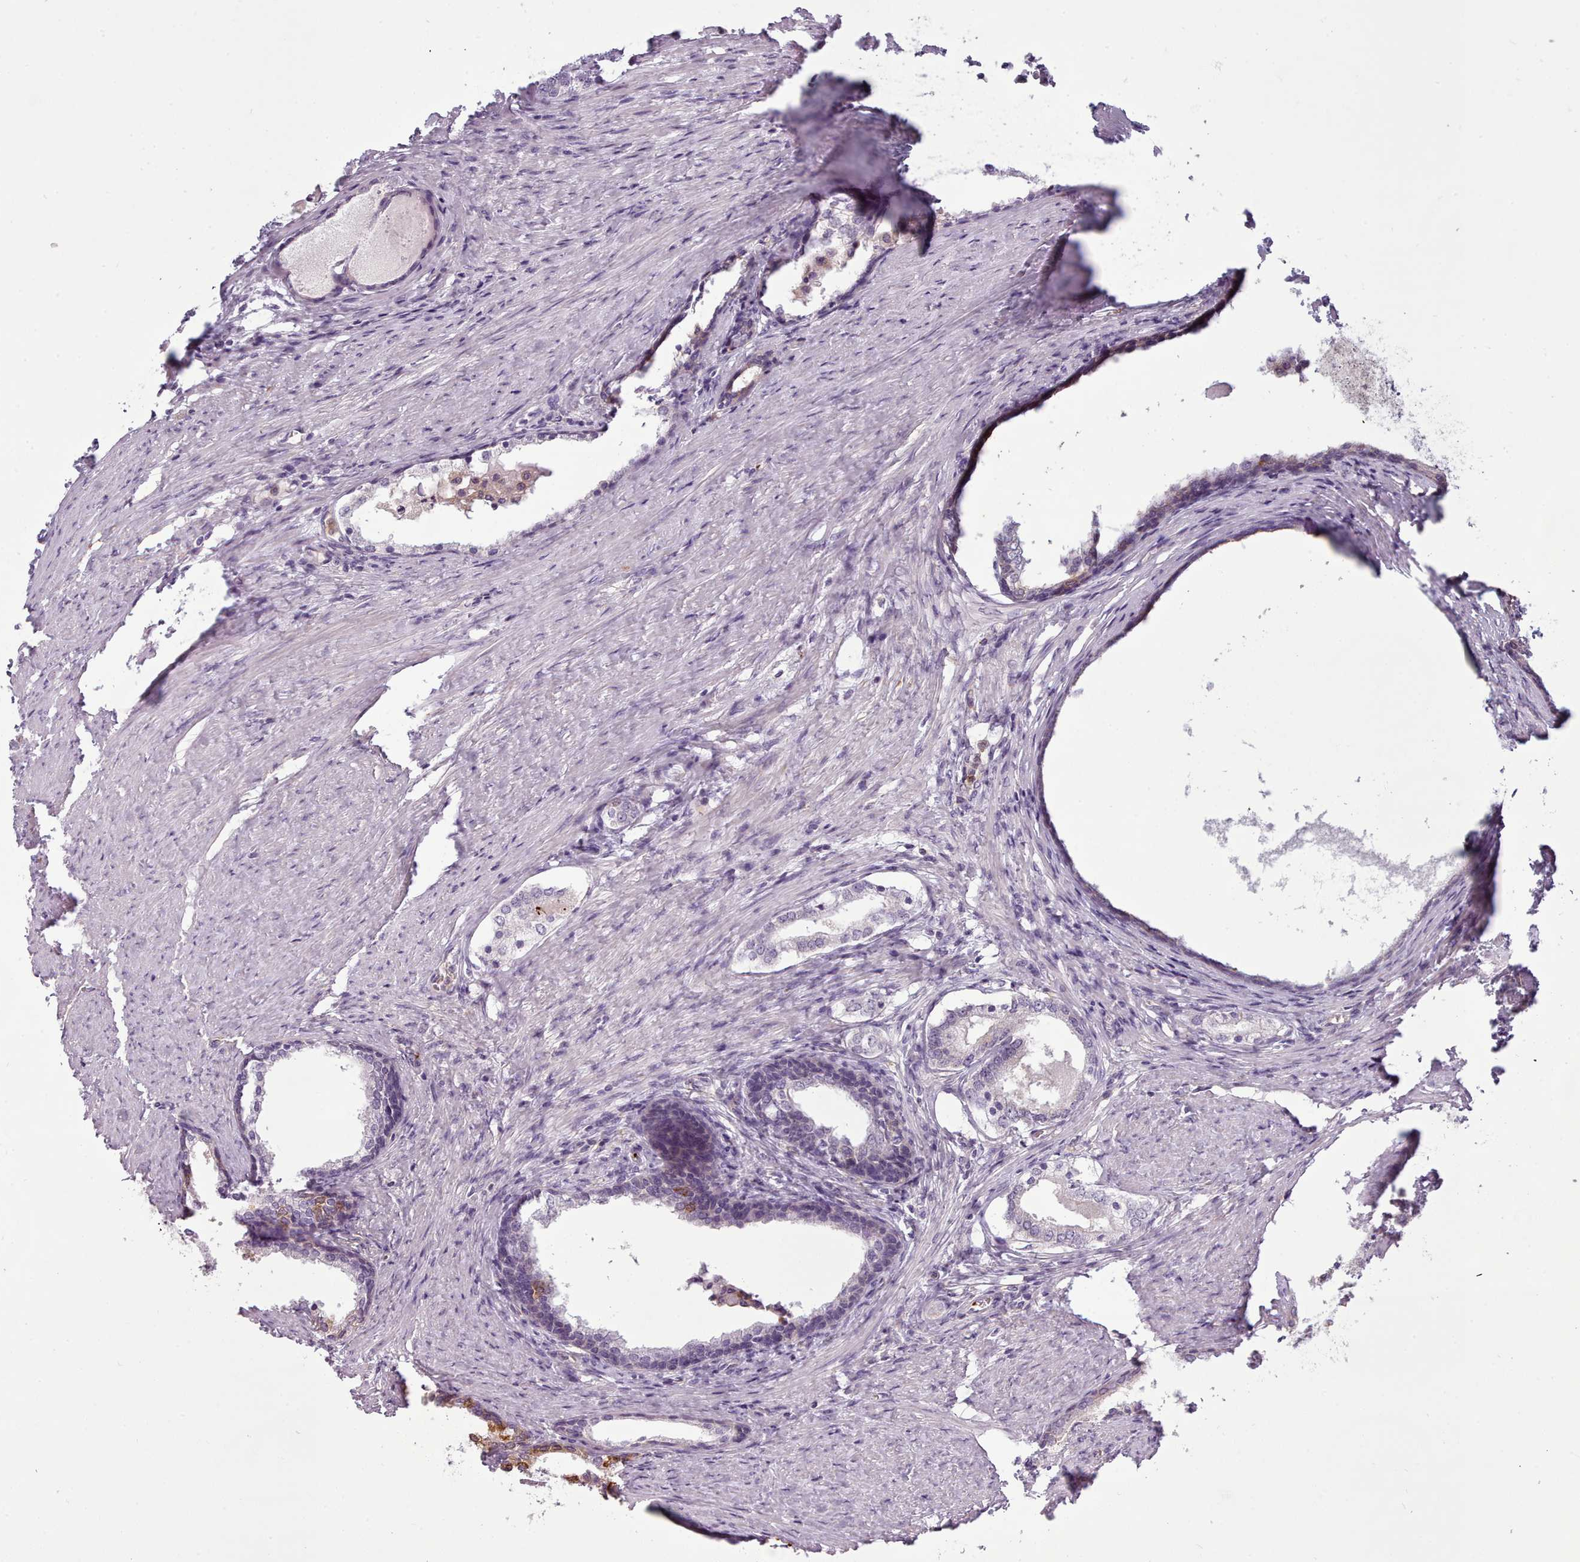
{"staining": {"intensity": "negative", "quantity": "none", "location": "none"}, "tissue": "prostate cancer", "cell_type": "Tumor cells", "image_type": "cancer", "snomed": [{"axis": "morphology", "description": "Adenocarcinoma, High grade"}, {"axis": "topography", "description": "Prostate"}], "caption": "DAB immunohistochemical staining of human prostate adenocarcinoma (high-grade) displays no significant expression in tumor cells.", "gene": "NDST2", "patient": {"sex": "male", "age": 69}}